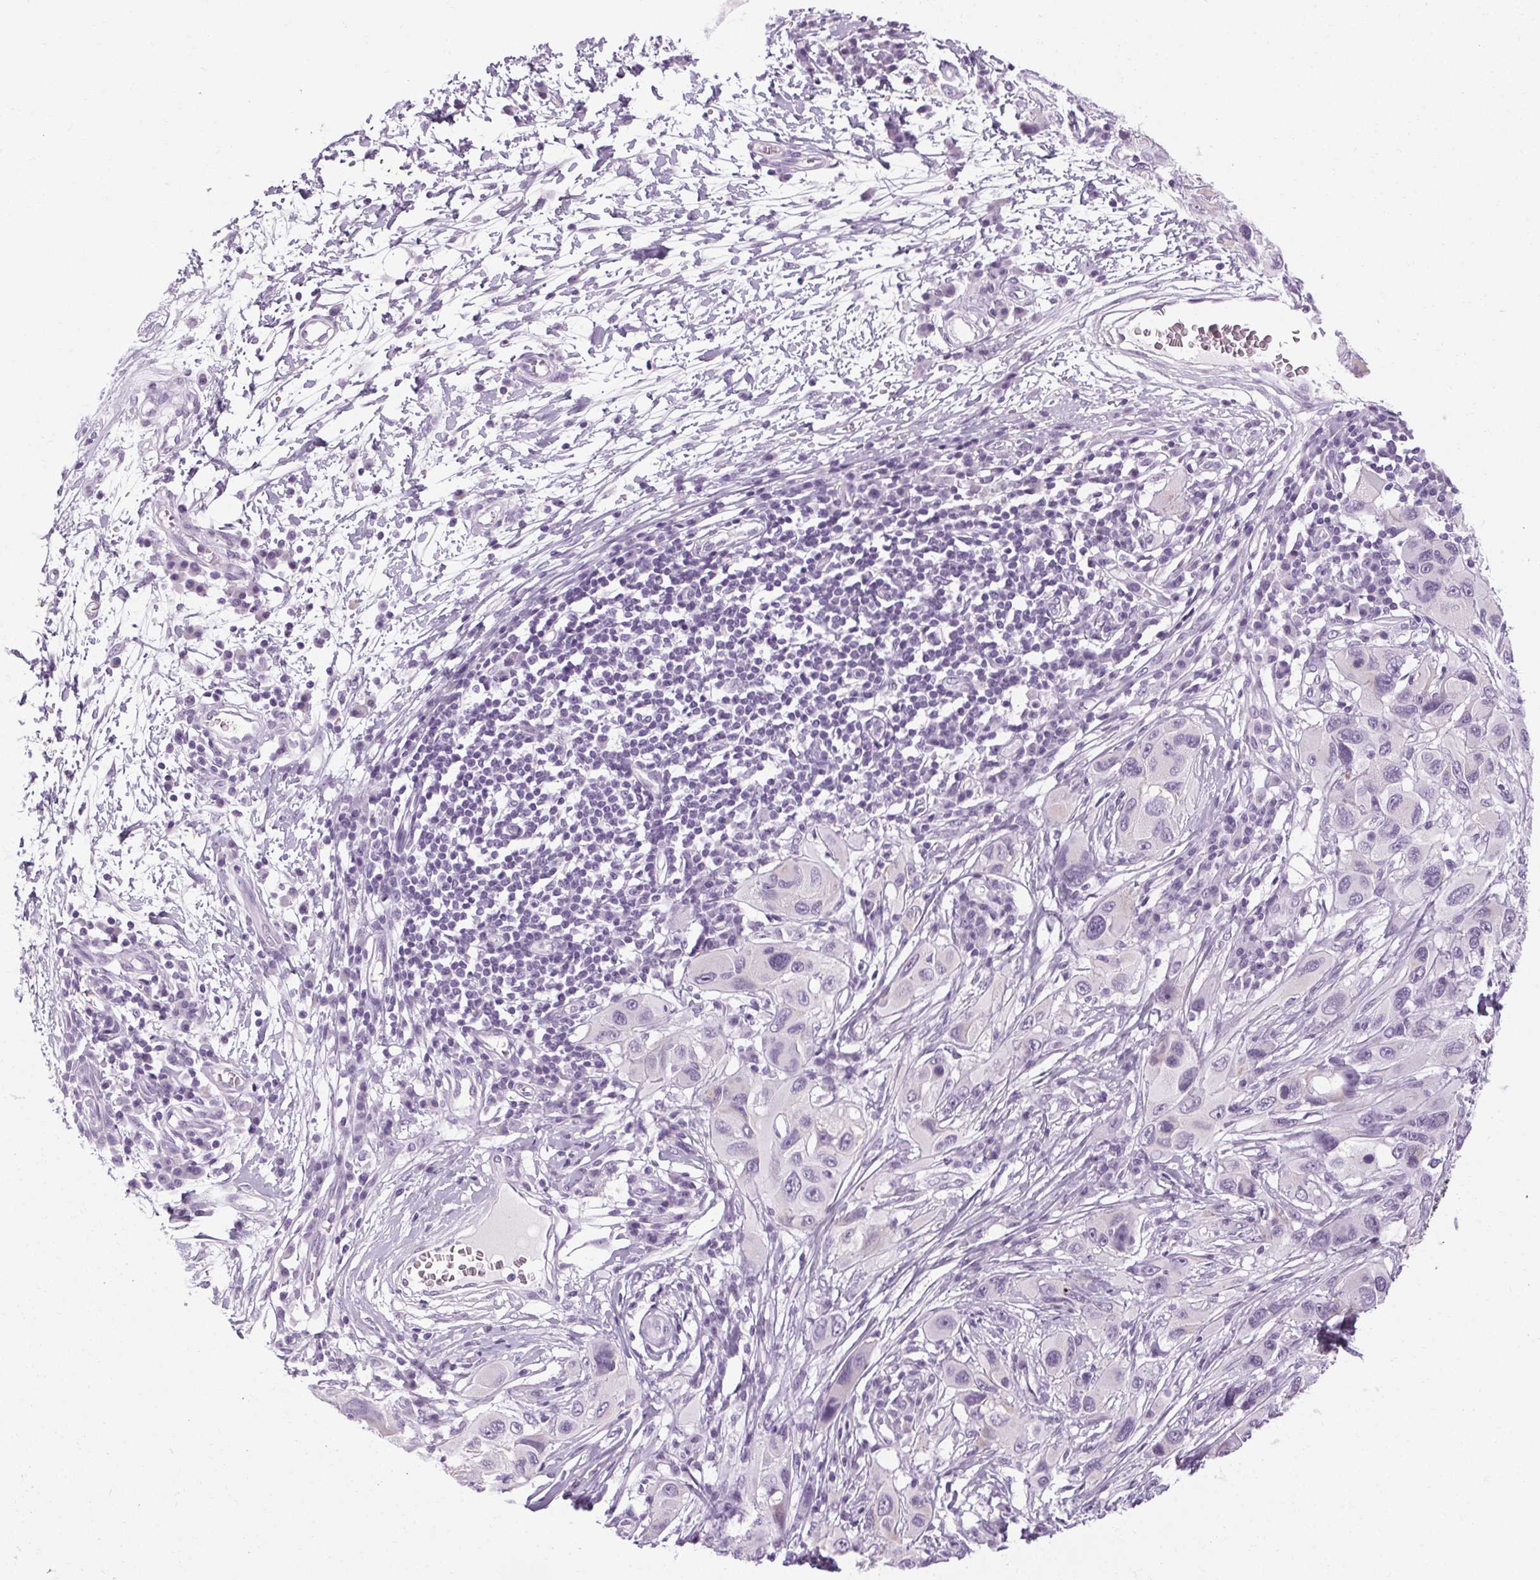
{"staining": {"intensity": "negative", "quantity": "none", "location": "none"}, "tissue": "melanoma", "cell_type": "Tumor cells", "image_type": "cancer", "snomed": [{"axis": "morphology", "description": "Malignant melanoma, NOS"}, {"axis": "topography", "description": "Skin"}], "caption": "Tumor cells are negative for protein expression in human malignant melanoma.", "gene": "POMC", "patient": {"sex": "male", "age": 53}}